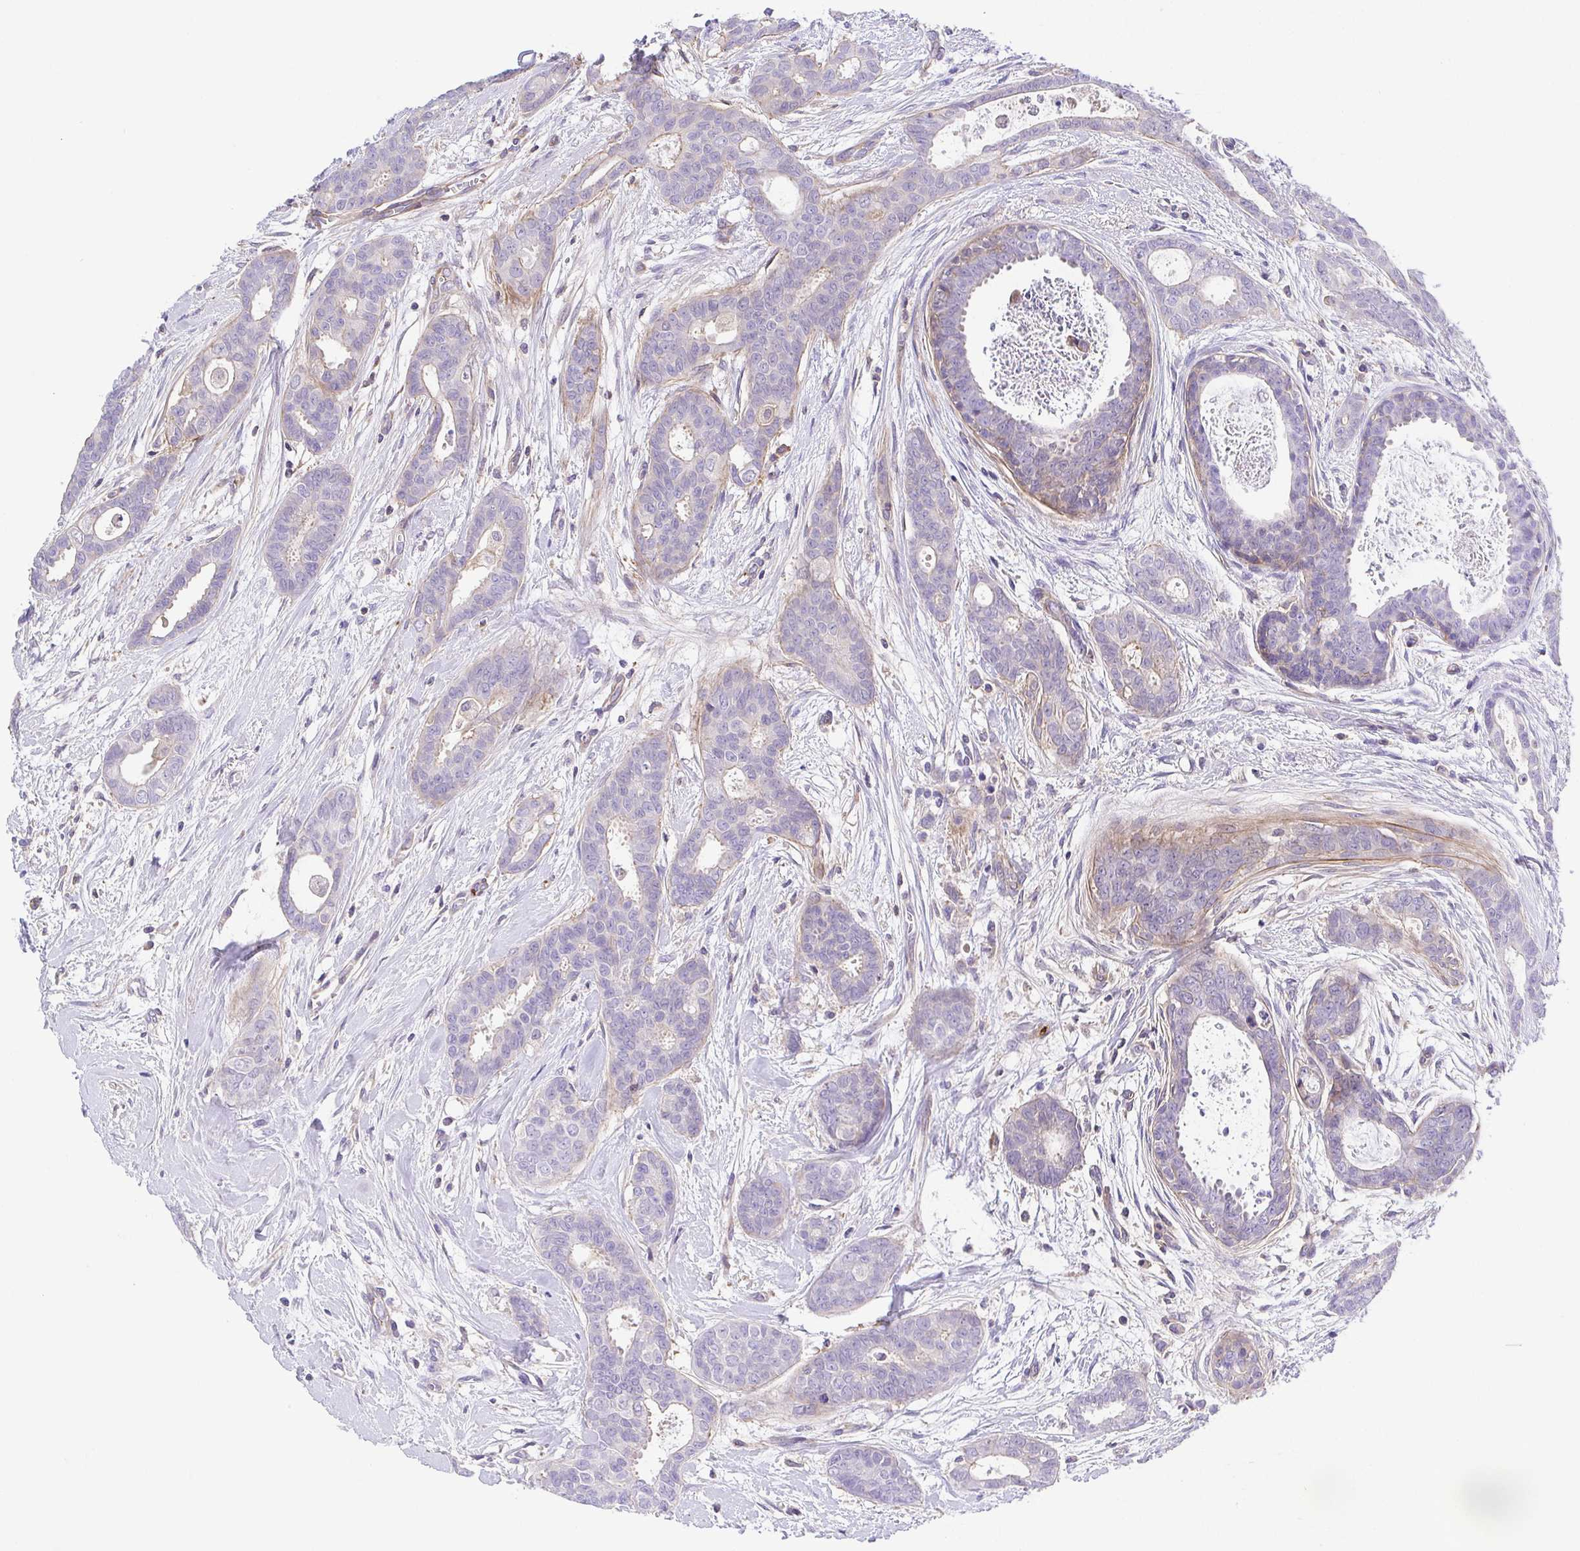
{"staining": {"intensity": "weak", "quantity": "<25%", "location": "cytoplasmic/membranous"}, "tissue": "breast cancer", "cell_type": "Tumor cells", "image_type": "cancer", "snomed": [{"axis": "morphology", "description": "Duct carcinoma"}, {"axis": "topography", "description": "Breast"}], "caption": "DAB immunohistochemical staining of intraductal carcinoma (breast) shows no significant staining in tumor cells.", "gene": "PRR14L", "patient": {"sex": "female", "age": 45}}